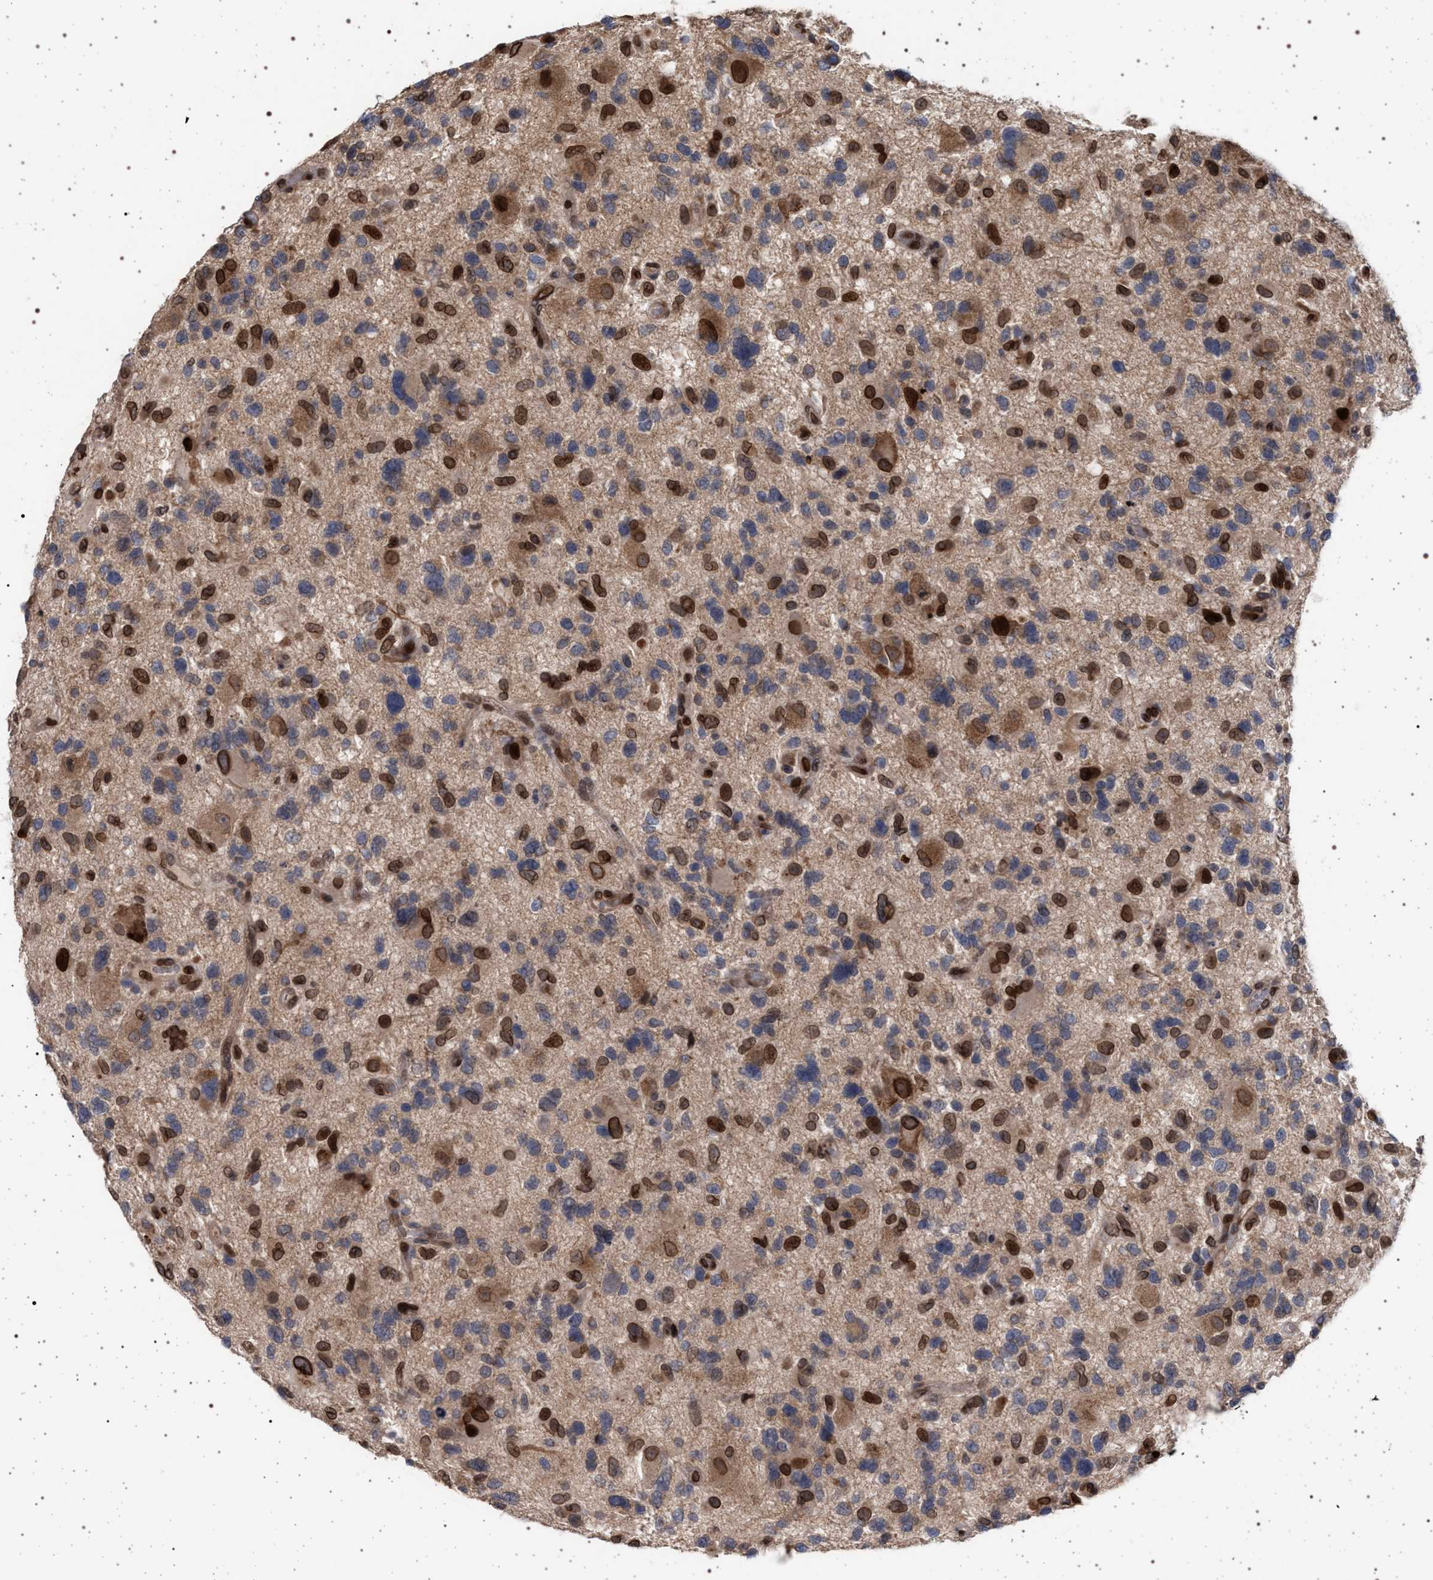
{"staining": {"intensity": "strong", "quantity": "25%-75%", "location": "nuclear"}, "tissue": "glioma", "cell_type": "Tumor cells", "image_type": "cancer", "snomed": [{"axis": "morphology", "description": "Glioma, malignant, High grade"}, {"axis": "topography", "description": "Brain"}], "caption": "IHC (DAB) staining of high-grade glioma (malignant) displays strong nuclear protein positivity in approximately 25%-75% of tumor cells. The staining is performed using DAB brown chromogen to label protein expression. The nuclei are counter-stained blue using hematoxylin.", "gene": "ING2", "patient": {"sex": "male", "age": 33}}